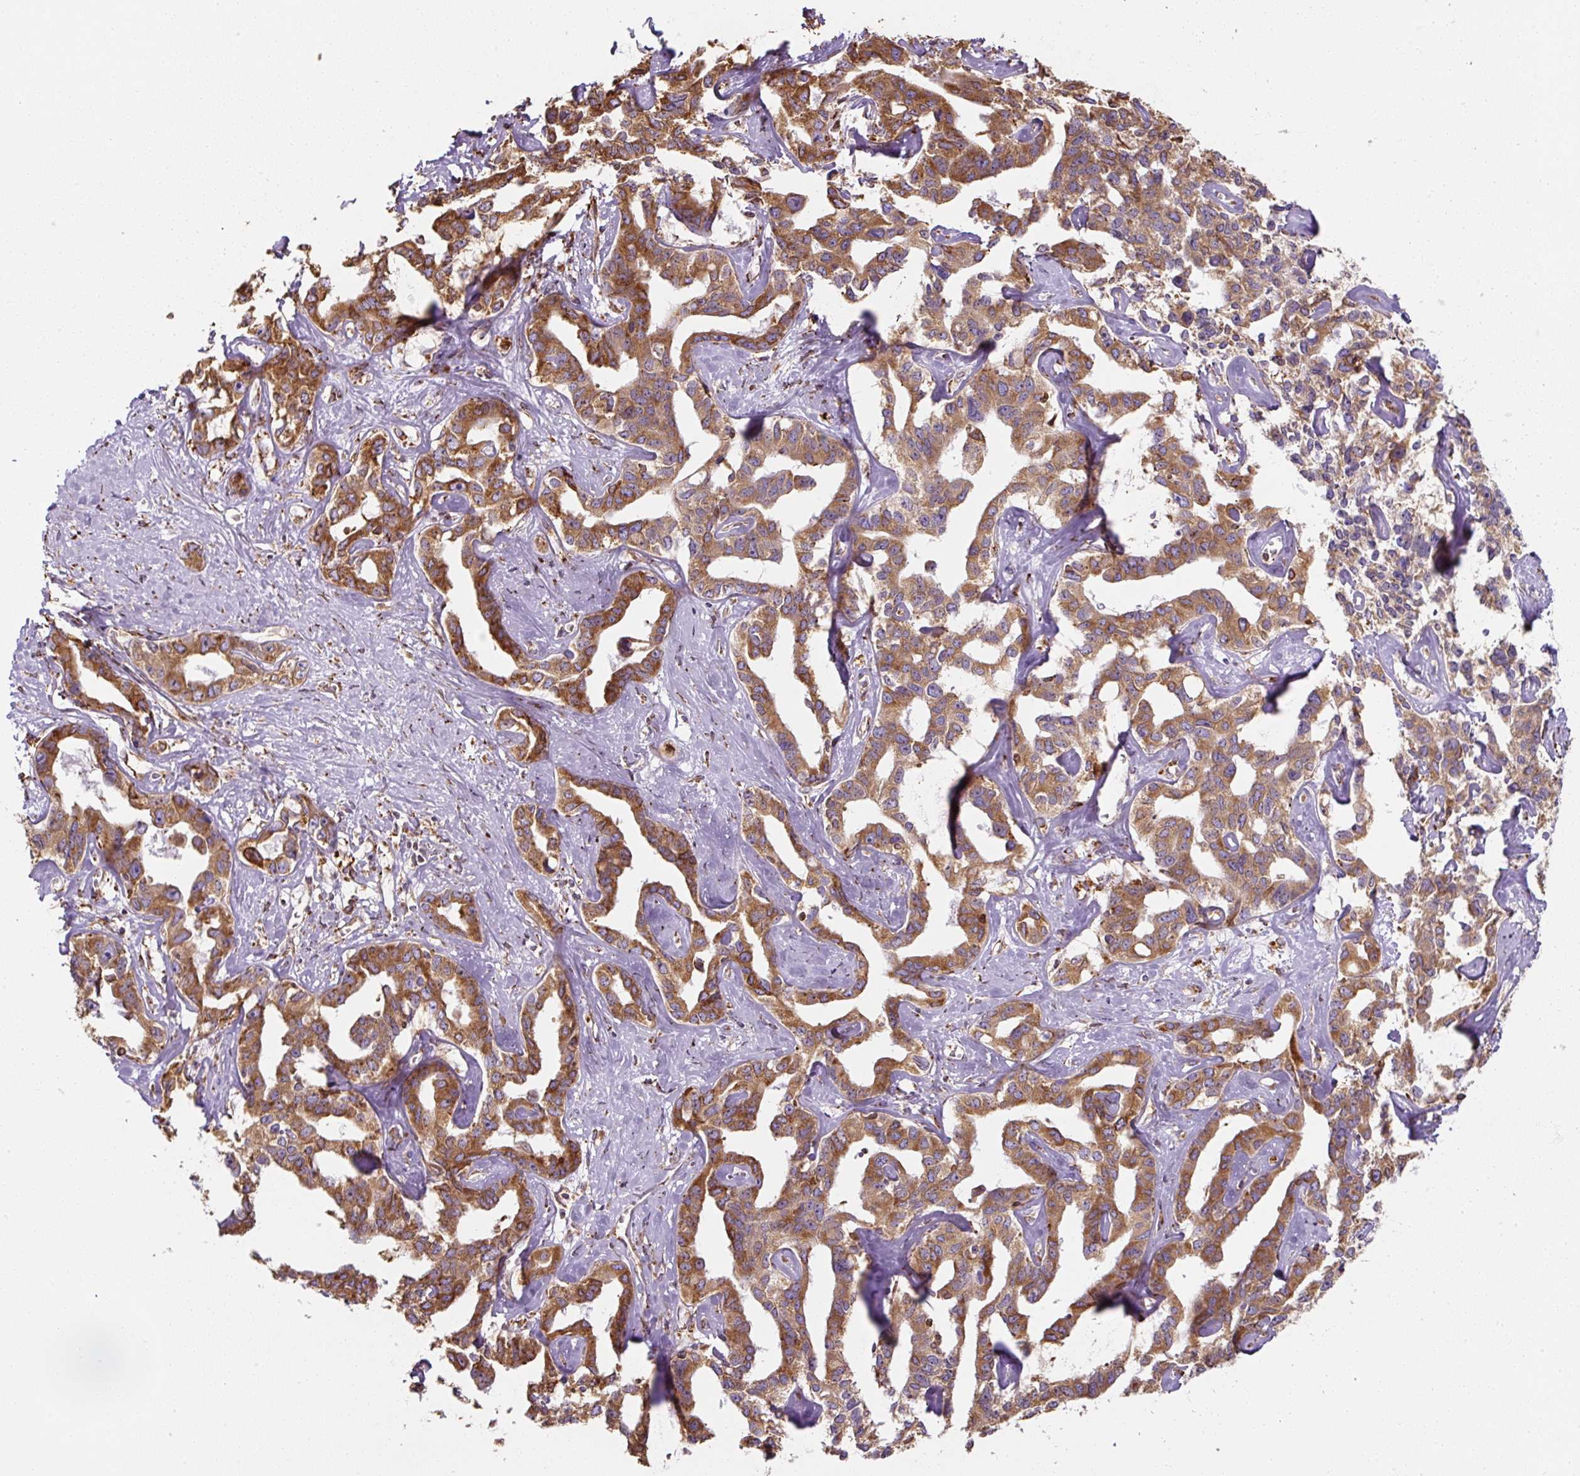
{"staining": {"intensity": "moderate", "quantity": ">75%", "location": "cytoplasmic/membranous"}, "tissue": "liver cancer", "cell_type": "Tumor cells", "image_type": "cancer", "snomed": [{"axis": "morphology", "description": "Cholangiocarcinoma"}, {"axis": "topography", "description": "Liver"}], "caption": "An image of human liver cancer (cholangiocarcinoma) stained for a protein demonstrates moderate cytoplasmic/membranous brown staining in tumor cells.", "gene": "PRKCSH", "patient": {"sex": "male", "age": 59}}